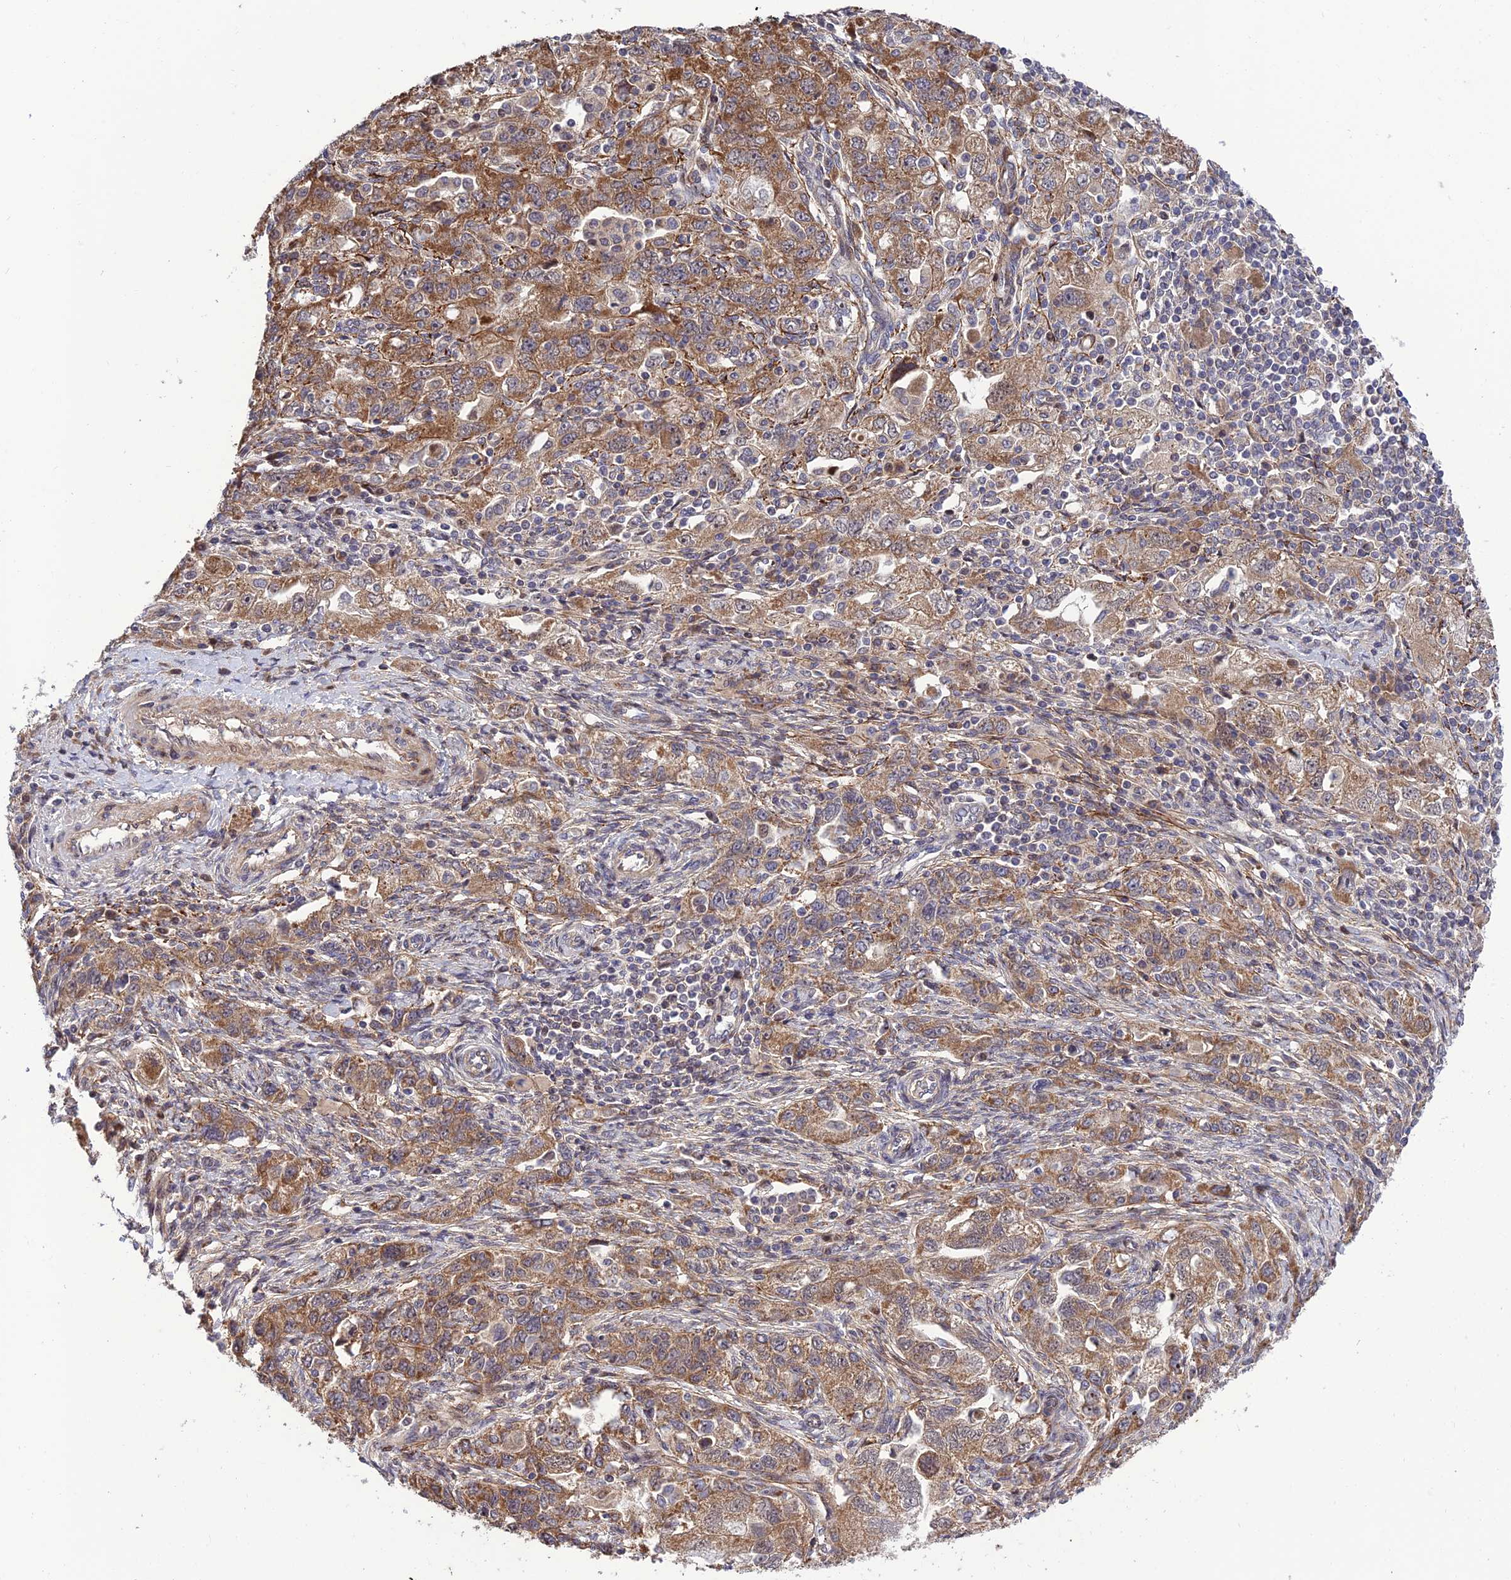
{"staining": {"intensity": "moderate", "quantity": ">75%", "location": "cytoplasmic/membranous"}, "tissue": "ovarian cancer", "cell_type": "Tumor cells", "image_type": "cancer", "snomed": [{"axis": "morphology", "description": "Carcinoma, NOS"}, {"axis": "morphology", "description": "Cystadenocarcinoma, serous, NOS"}, {"axis": "topography", "description": "Ovary"}], "caption": "Immunohistochemical staining of ovarian carcinoma demonstrates medium levels of moderate cytoplasmic/membranous protein staining in about >75% of tumor cells.", "gene": "PLEKHG2", "patient": {"sex": "female", "age": 69}}